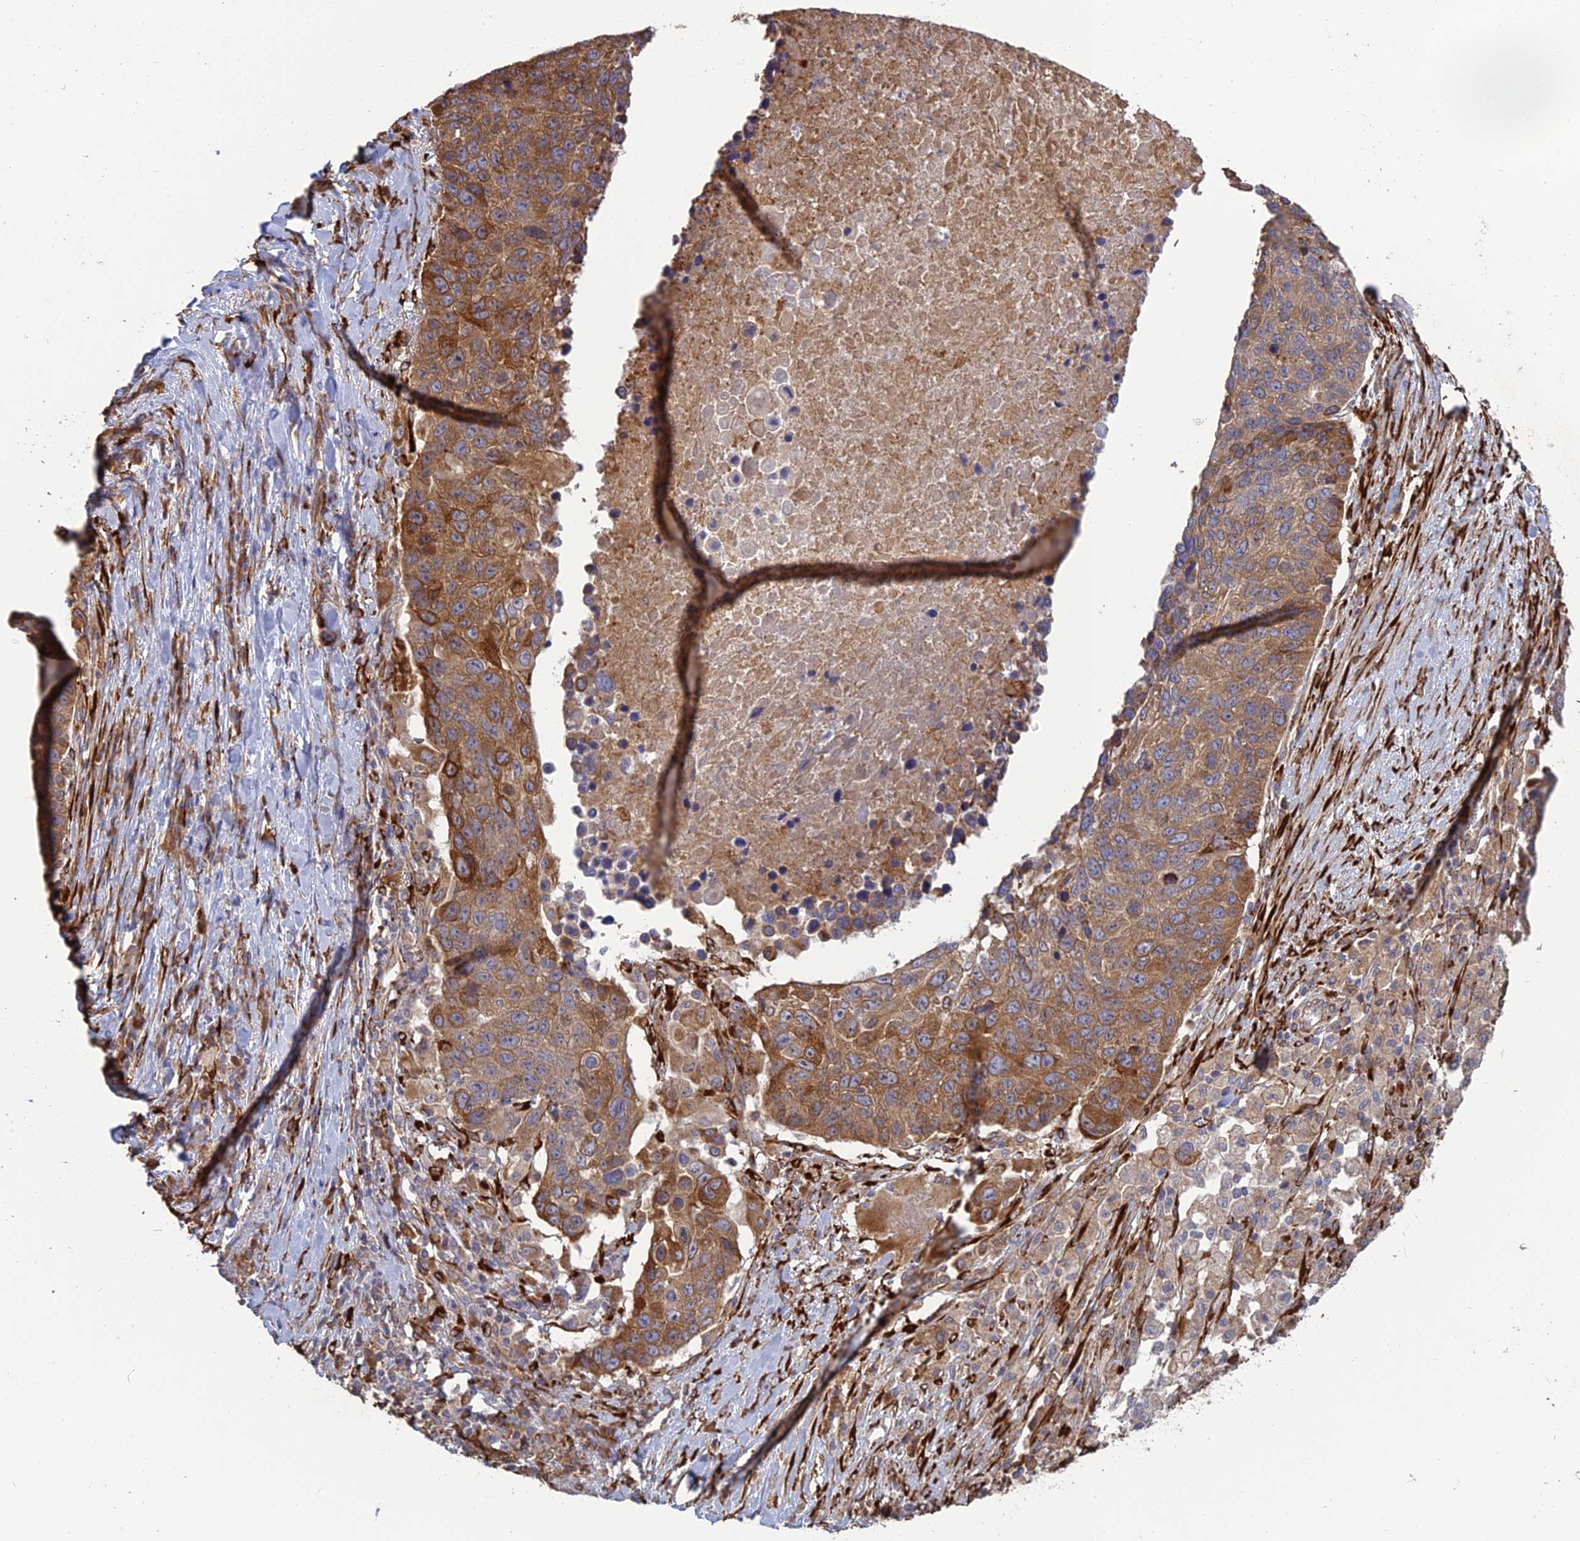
{"staining": {"intensity": "moderate", "quantity": ">75%", "location": "cytoplasmic/membranous"}, "tissue": "lung cancer", "cell_type": "Tumor cells", "image_type": "cancer", "snomed": [{"axis": "morphology", "description": "Normal tissue, NOS"}, {"axis": "morphology", "description": "Squamous cell carcinoma, NOS"}, {"axis": "topography", "description": "Lymph node"}, {"axis": "topography", "description": "Lung"}], "caption": "Lung cancer (squamous cell carcinoma) stained for a protein (brown) displays moderate cytoplasmic/membranous positive staining in approximately >75% of tumor cells.", "gene": "PPIC", "patient": {"sex": "male", "age": 66}}